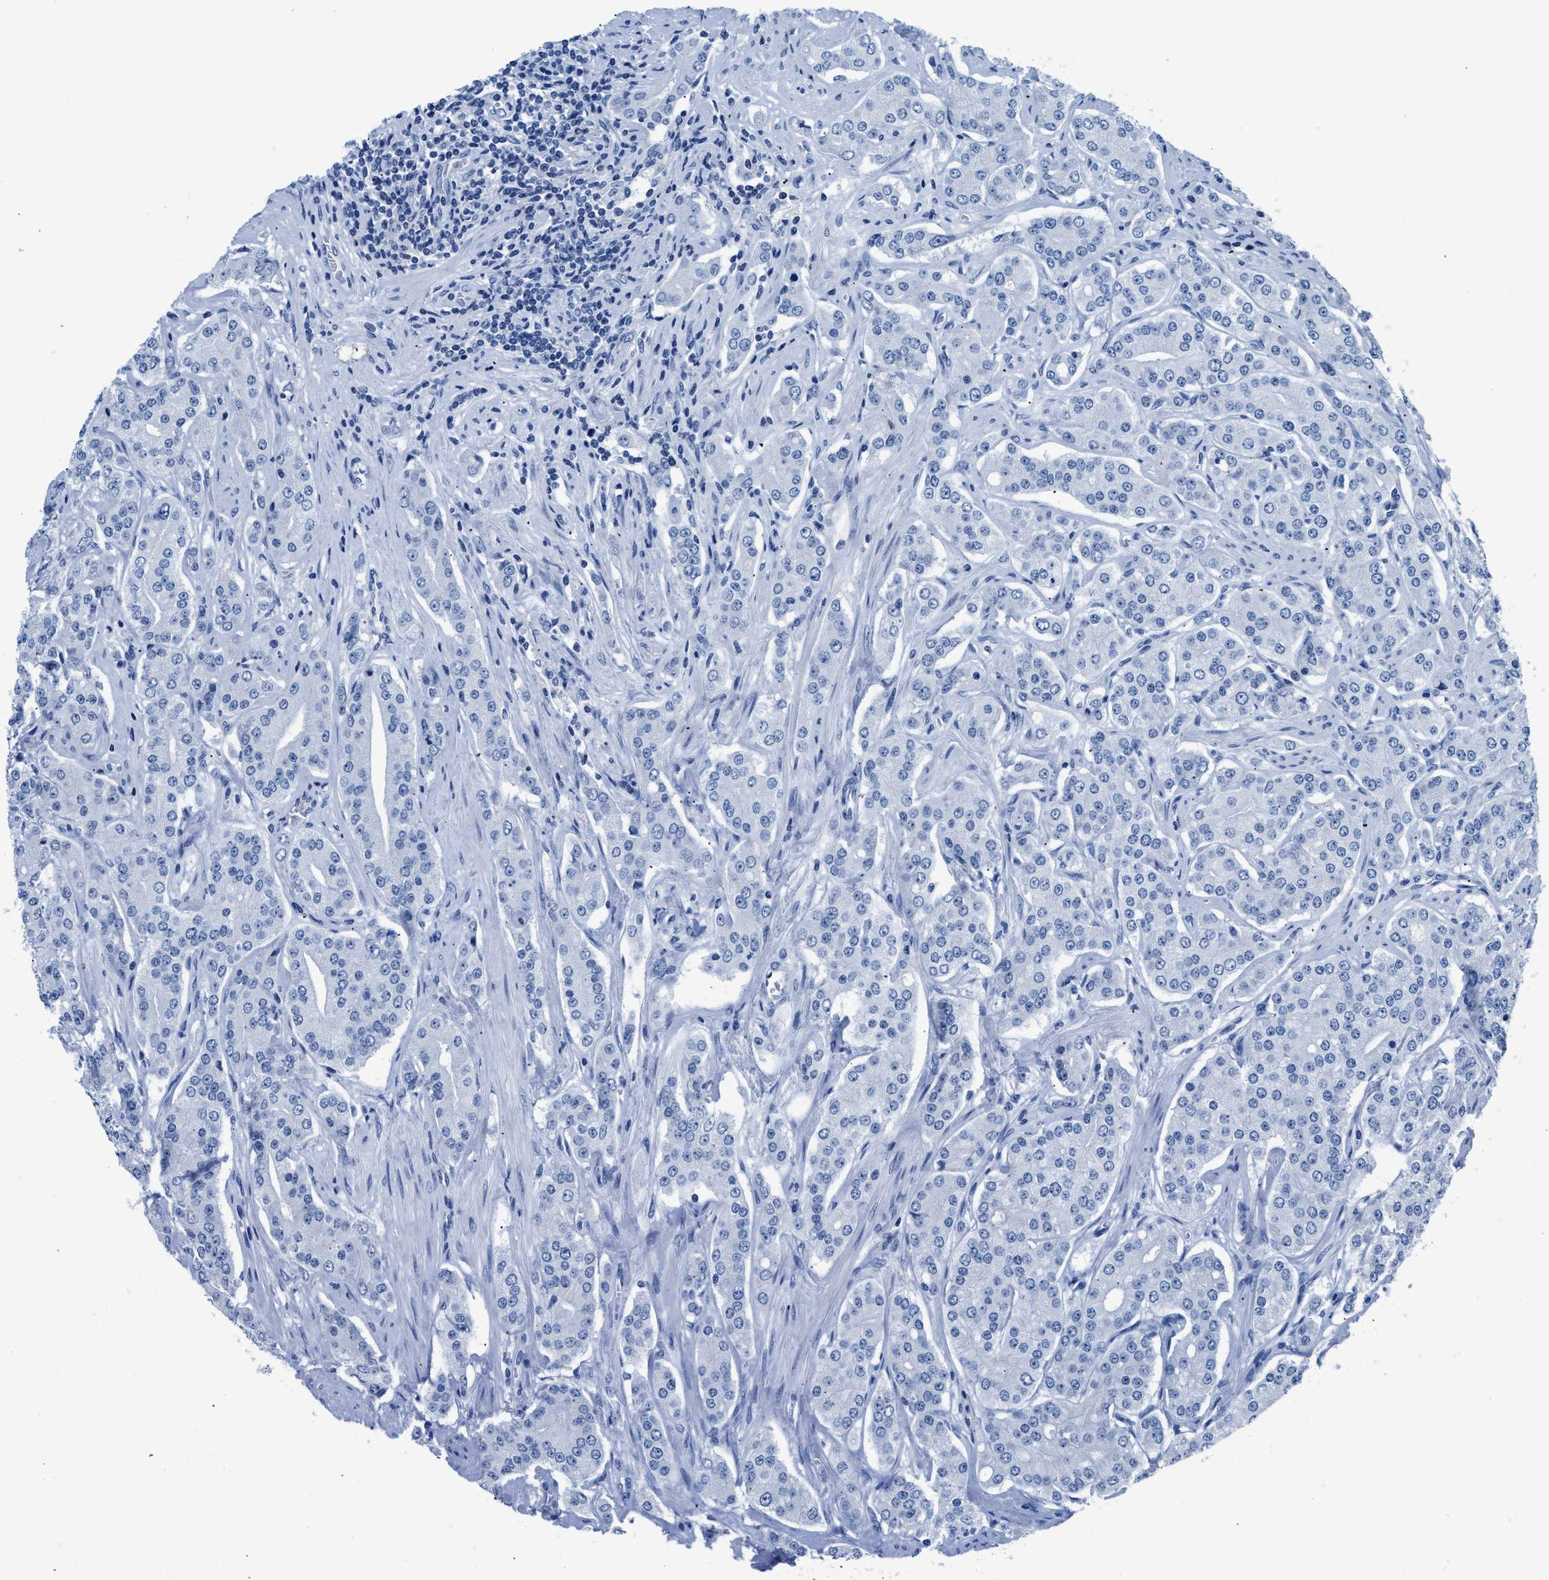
{"staining": {"intensity": "negative", "quantity": "none", "location": "none"}, "tissue": "prostate cancer", "cell_type": "Tumor cells", "image_type": "cancer", "snomed": [{"axis": "morphology", "description": "Adenocarcinoma, Low grade"}, {"axis": "topography", "description": "Prostate"}], "caption": "Human prostate cancer stained for a protein using immunohistochemistry (IHC) displays no positivity in tumor cells.", "gene": "NFATC2", "patient": {"sex": "male", "age": 69}}